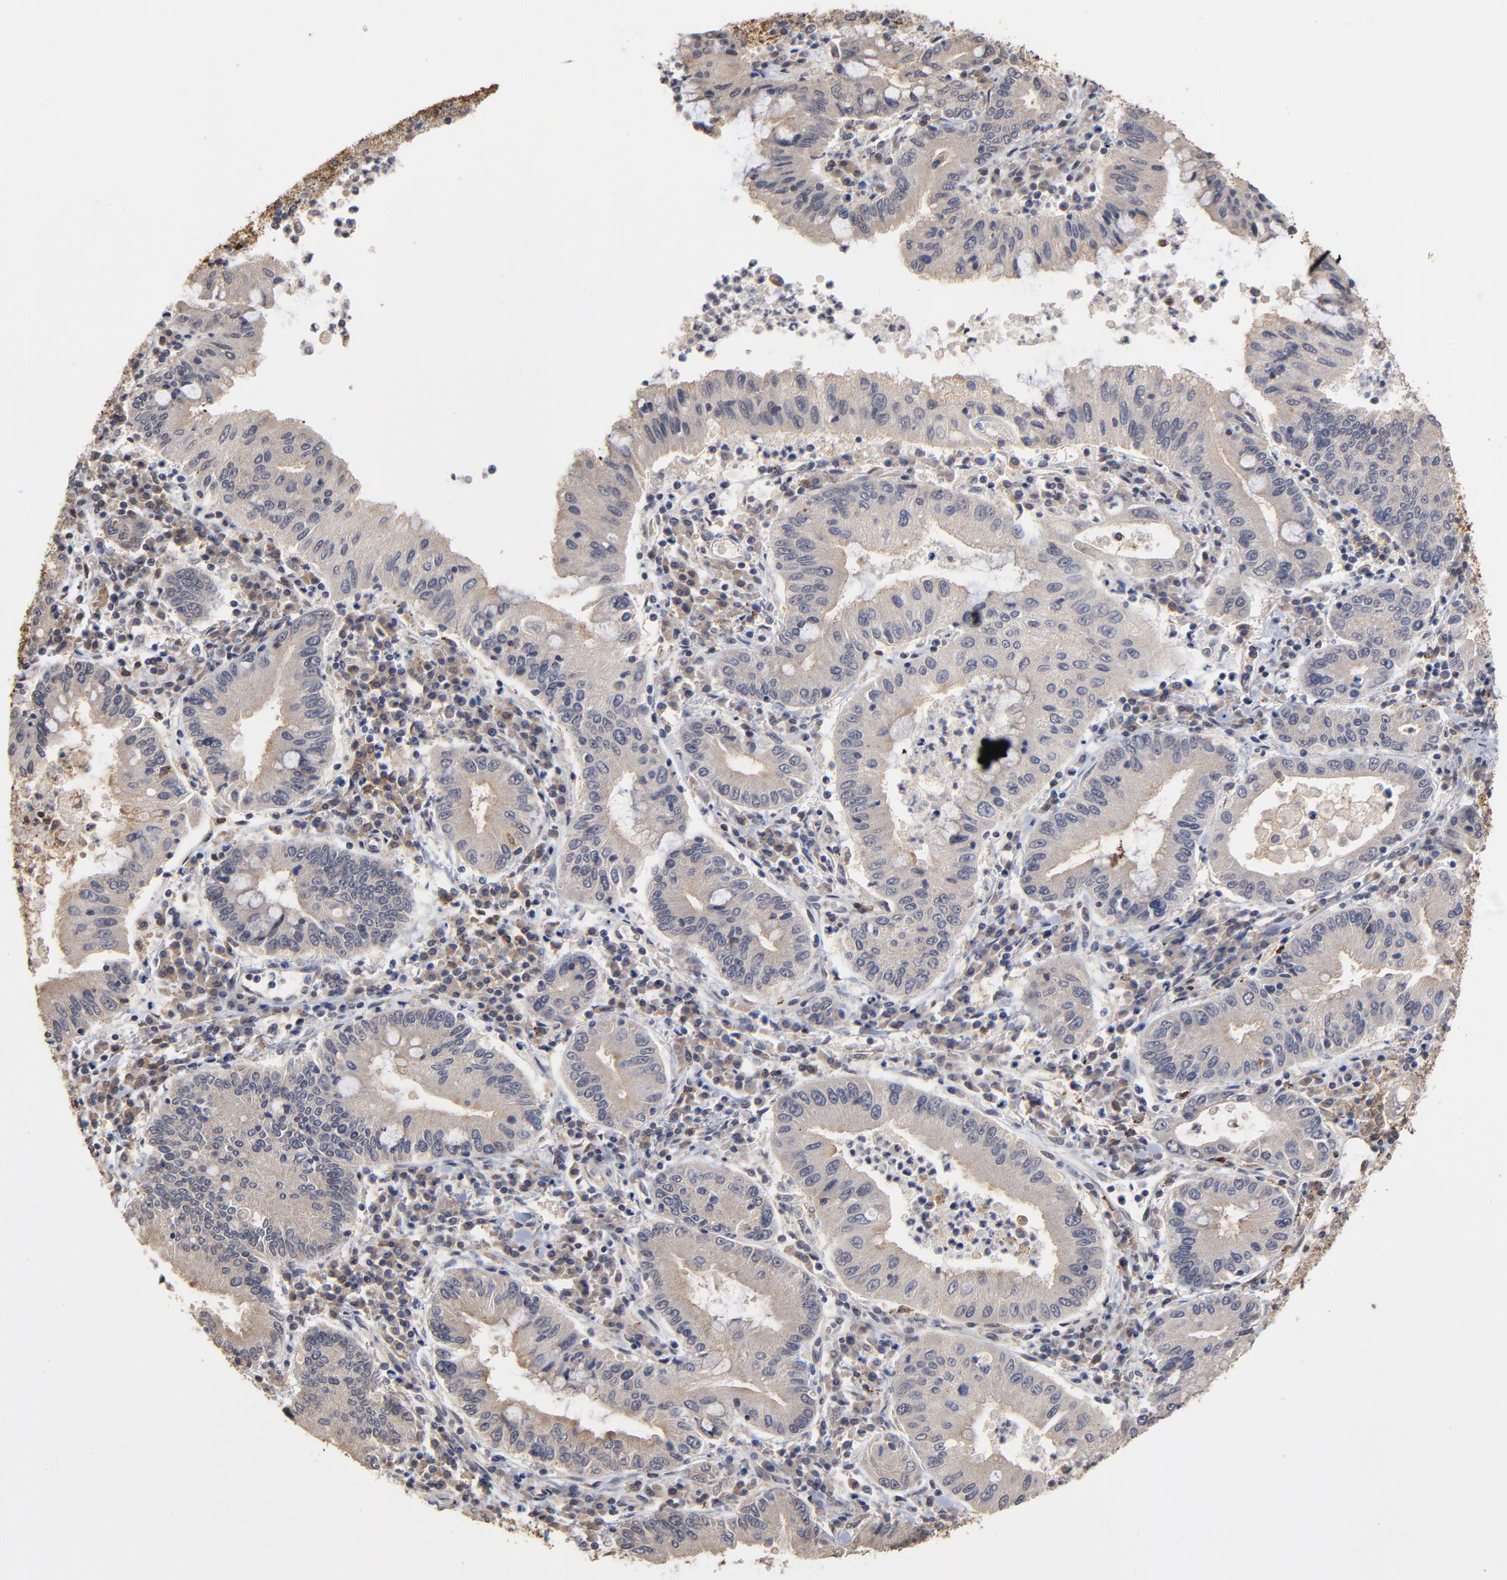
{"staining": {"intensity": "weak", "quantity": "<25%", "location": "cytoplasmic/membranous"}, "tissue": "stomach cancer", "cell_type": "Tumor cells", "image_type": "cancer", "snomed": [{"axis": "morphology", "description": "Normal tissue, NOS"}, {"axis": "morphology", "description": "Adenocarcinoma, NOS"}, {"axis": "topography", "description": "Esophagus"}, {"axis": "topography", "description": "Stomach, upper"}, {"axis": "topography", "description": "Peripheral nerve tissue"}], "caption": "The immunohistochemistry photomicrograph has no significant staining in tumor cells of stomach adenocarcinoma tissue. (Brightfield microscopy of DAB immunohistochemistry (IHC) at high magnification).", "gene": "ASB8", "patient": {"sex": "male", "age": 62}}